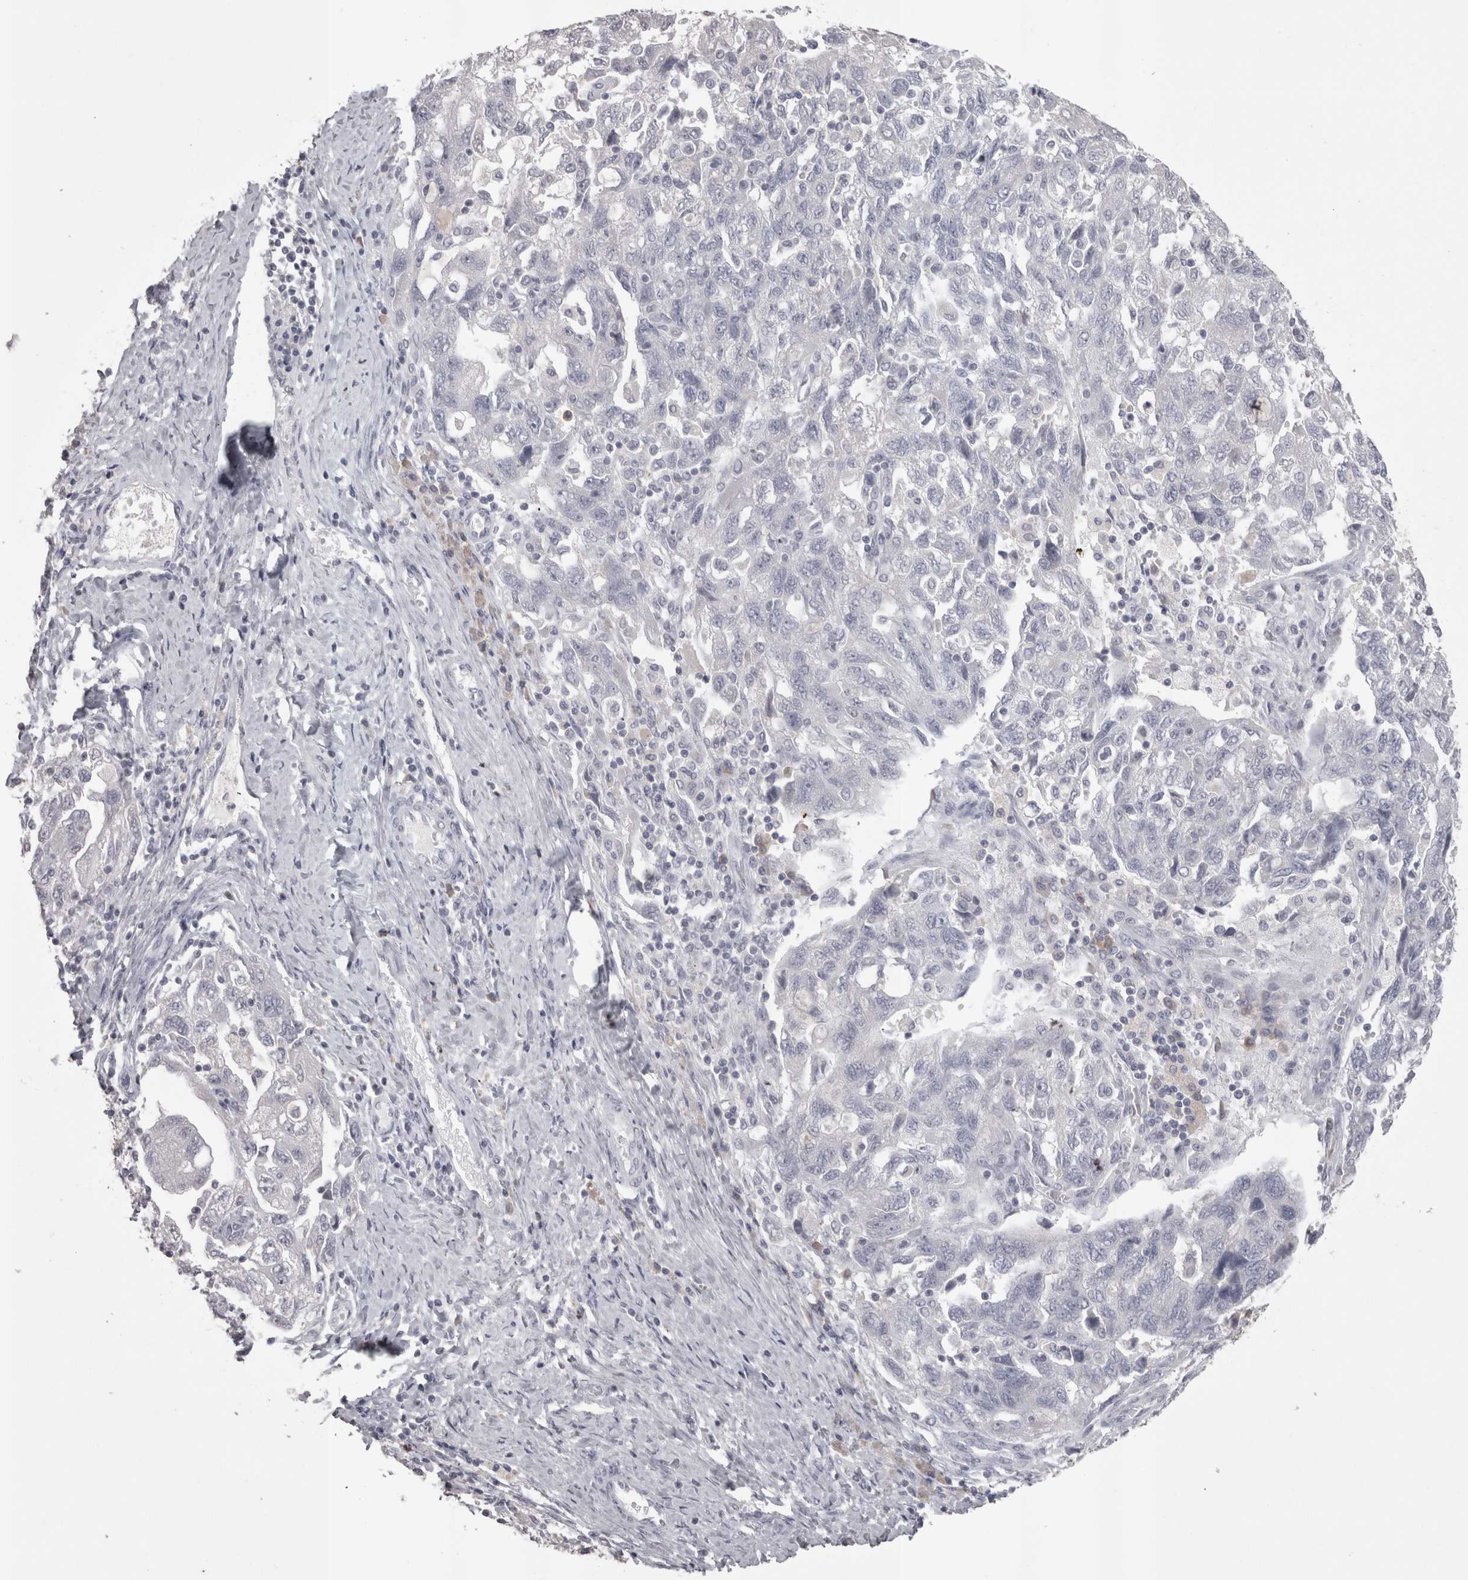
{"staining": {"intensity": "negative", "quantity": "none", "location": "none"}, "tissue": "ovarian cancer", "cell_type": "Tumor cells", "image_type": "cancer", "snomed": [{"axis": "morphology", "description": "Carcinoma, NOS"}, {"axis": "morphology", "description": "Cystadenocarcinoma, serous, NOS"}, {"axis": "topography", "description": "Ovary"}], "caption": "IHC photomicrograph of human ovarian cancer stained for a protein (brown), which demonstrates no expression in tumor cells.", "gene": "LAX1", "patient": {"sex": "female", "age": 69}}